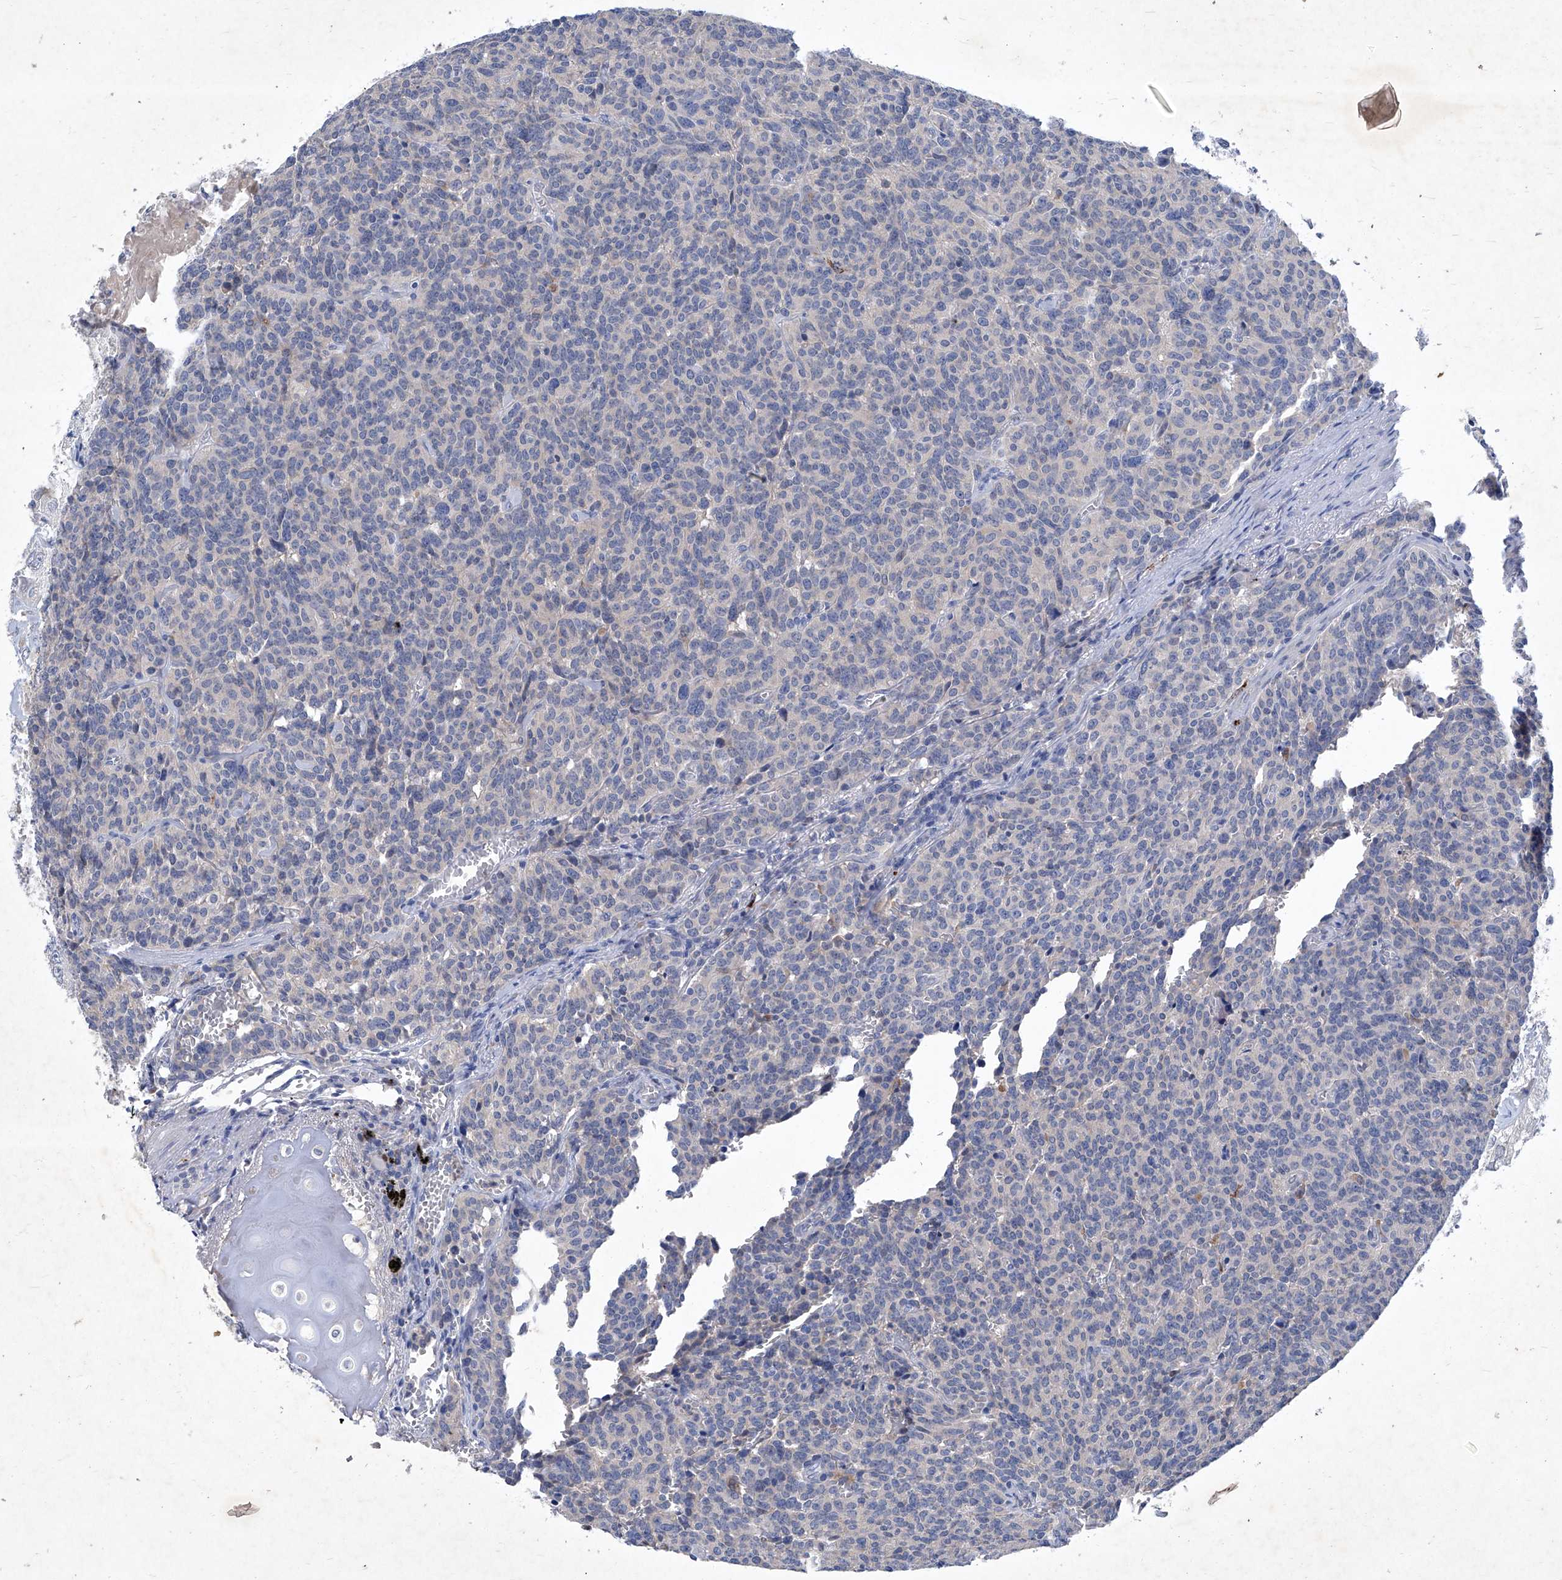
{"staining": {"intensity": "negative", "quantity": "none", "location": "none"}, "tissue": "carcinoid", "cell_type": "Tumor cells", "image_type": "cancer", "snomed": [{"axis": "morphology", "description": "Carcinoid, malignant, NOS"}, {"axis": "topography", "description": "Lung"}], "caption": "This is a histopathology image of immunohistochemistry (IHC) staining of carcinoid (malignant), which shows no positivity in tumor cells.", "gene": "SBK2", "patient": {"sex": "female", "age": 46}}